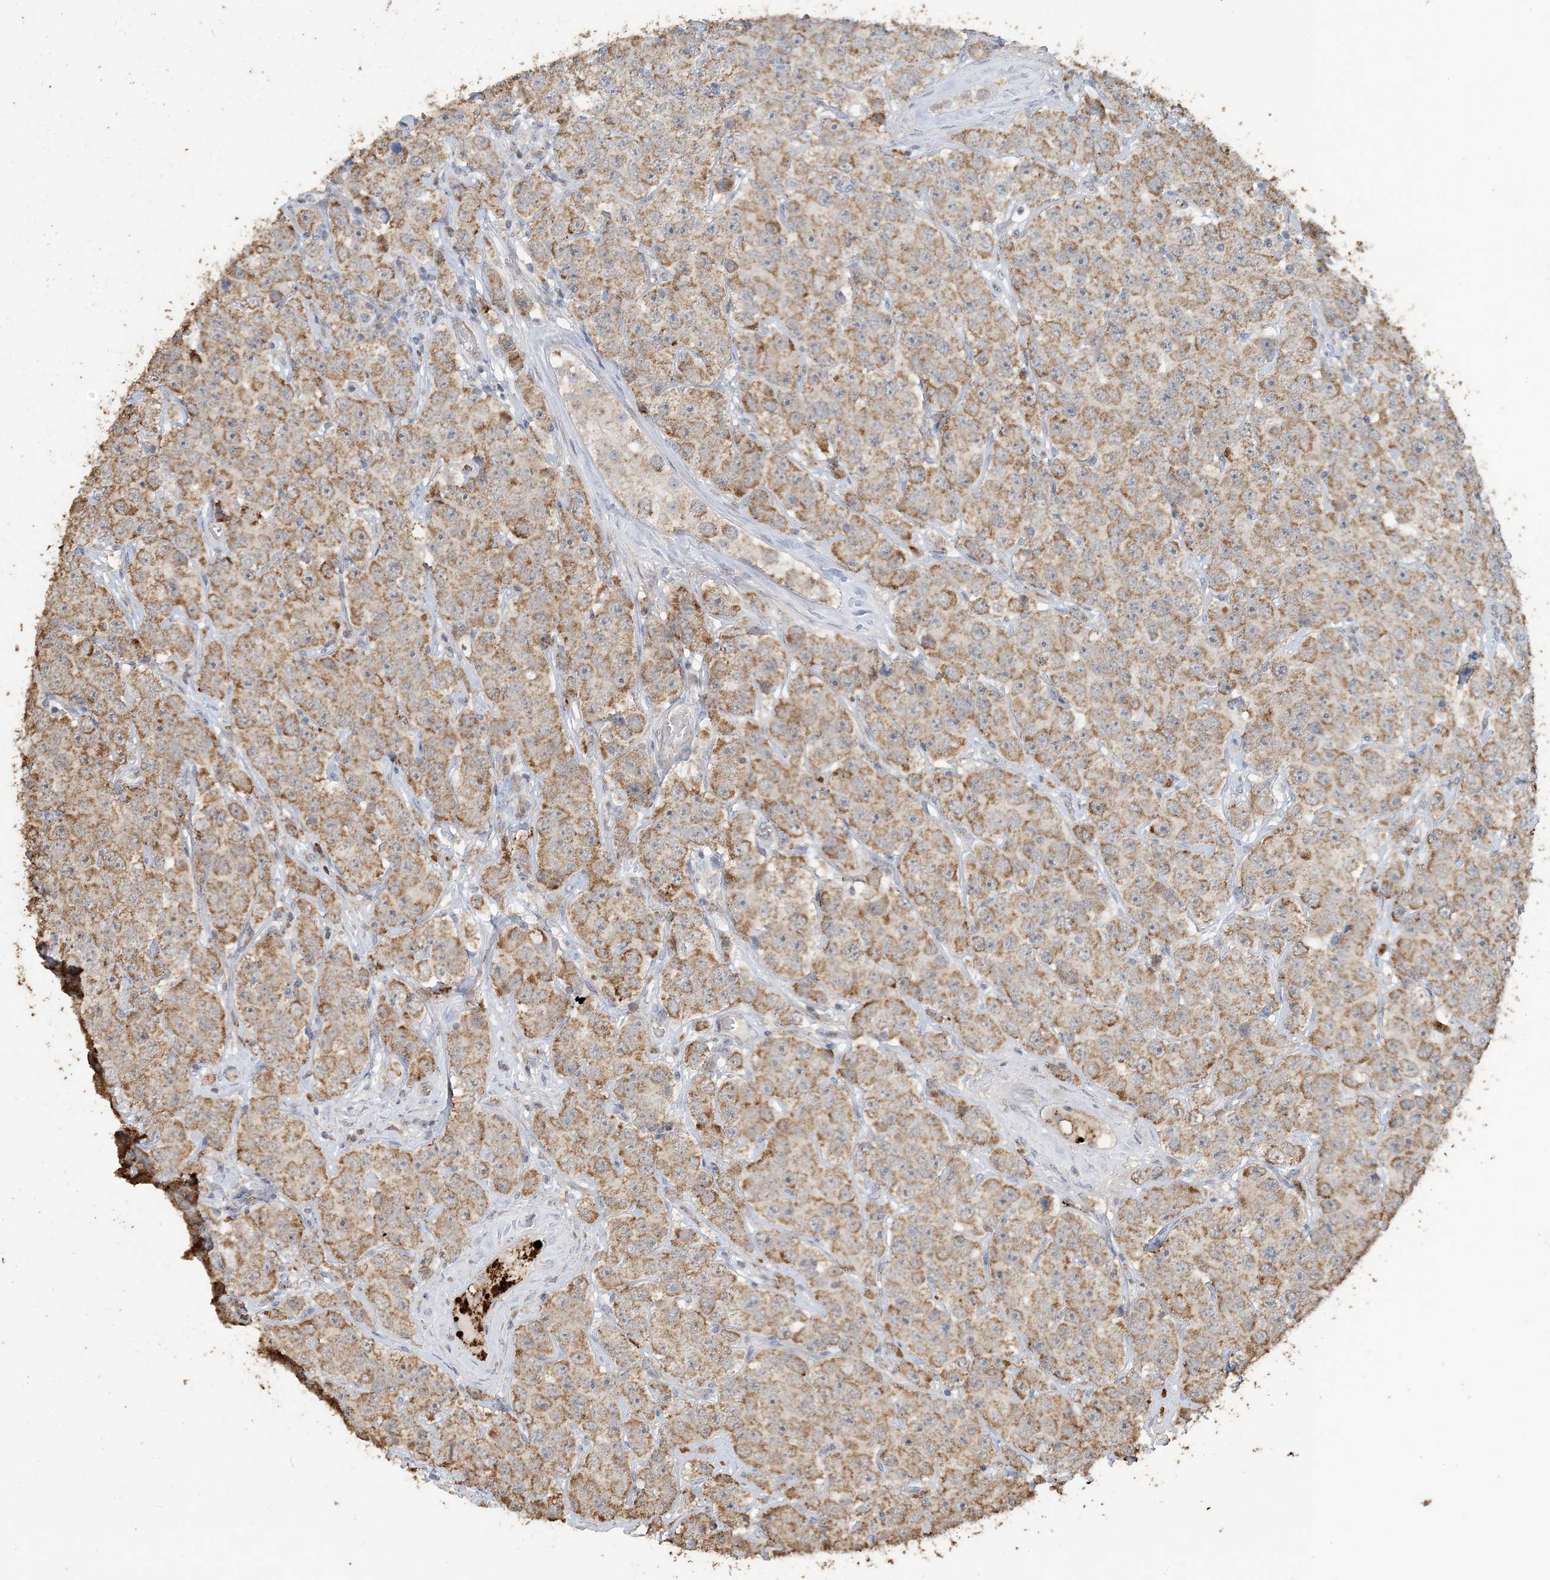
{"staining": {"intensity": "moderate", "quantity": ">75%", "location": "cytoplasmic/membranous"}, "tissue": "testis cancer", "cell_type": "Tumor cells", "image_type": "cancer", "snomed": [{"axis": "morphology", "description": "Seminoma, NOS"}, {"axis": "topography", "description": "Testis"}], "caption": "Testis seminoma stained for a protein shows moderate cytoplasmic/membranous positivity in tumor cells. (brown staining indicates protein expression, while blue staining denotes nuclei).", "gene": "SFMBT2", "patient": {"sex": "male", "age": 28}}